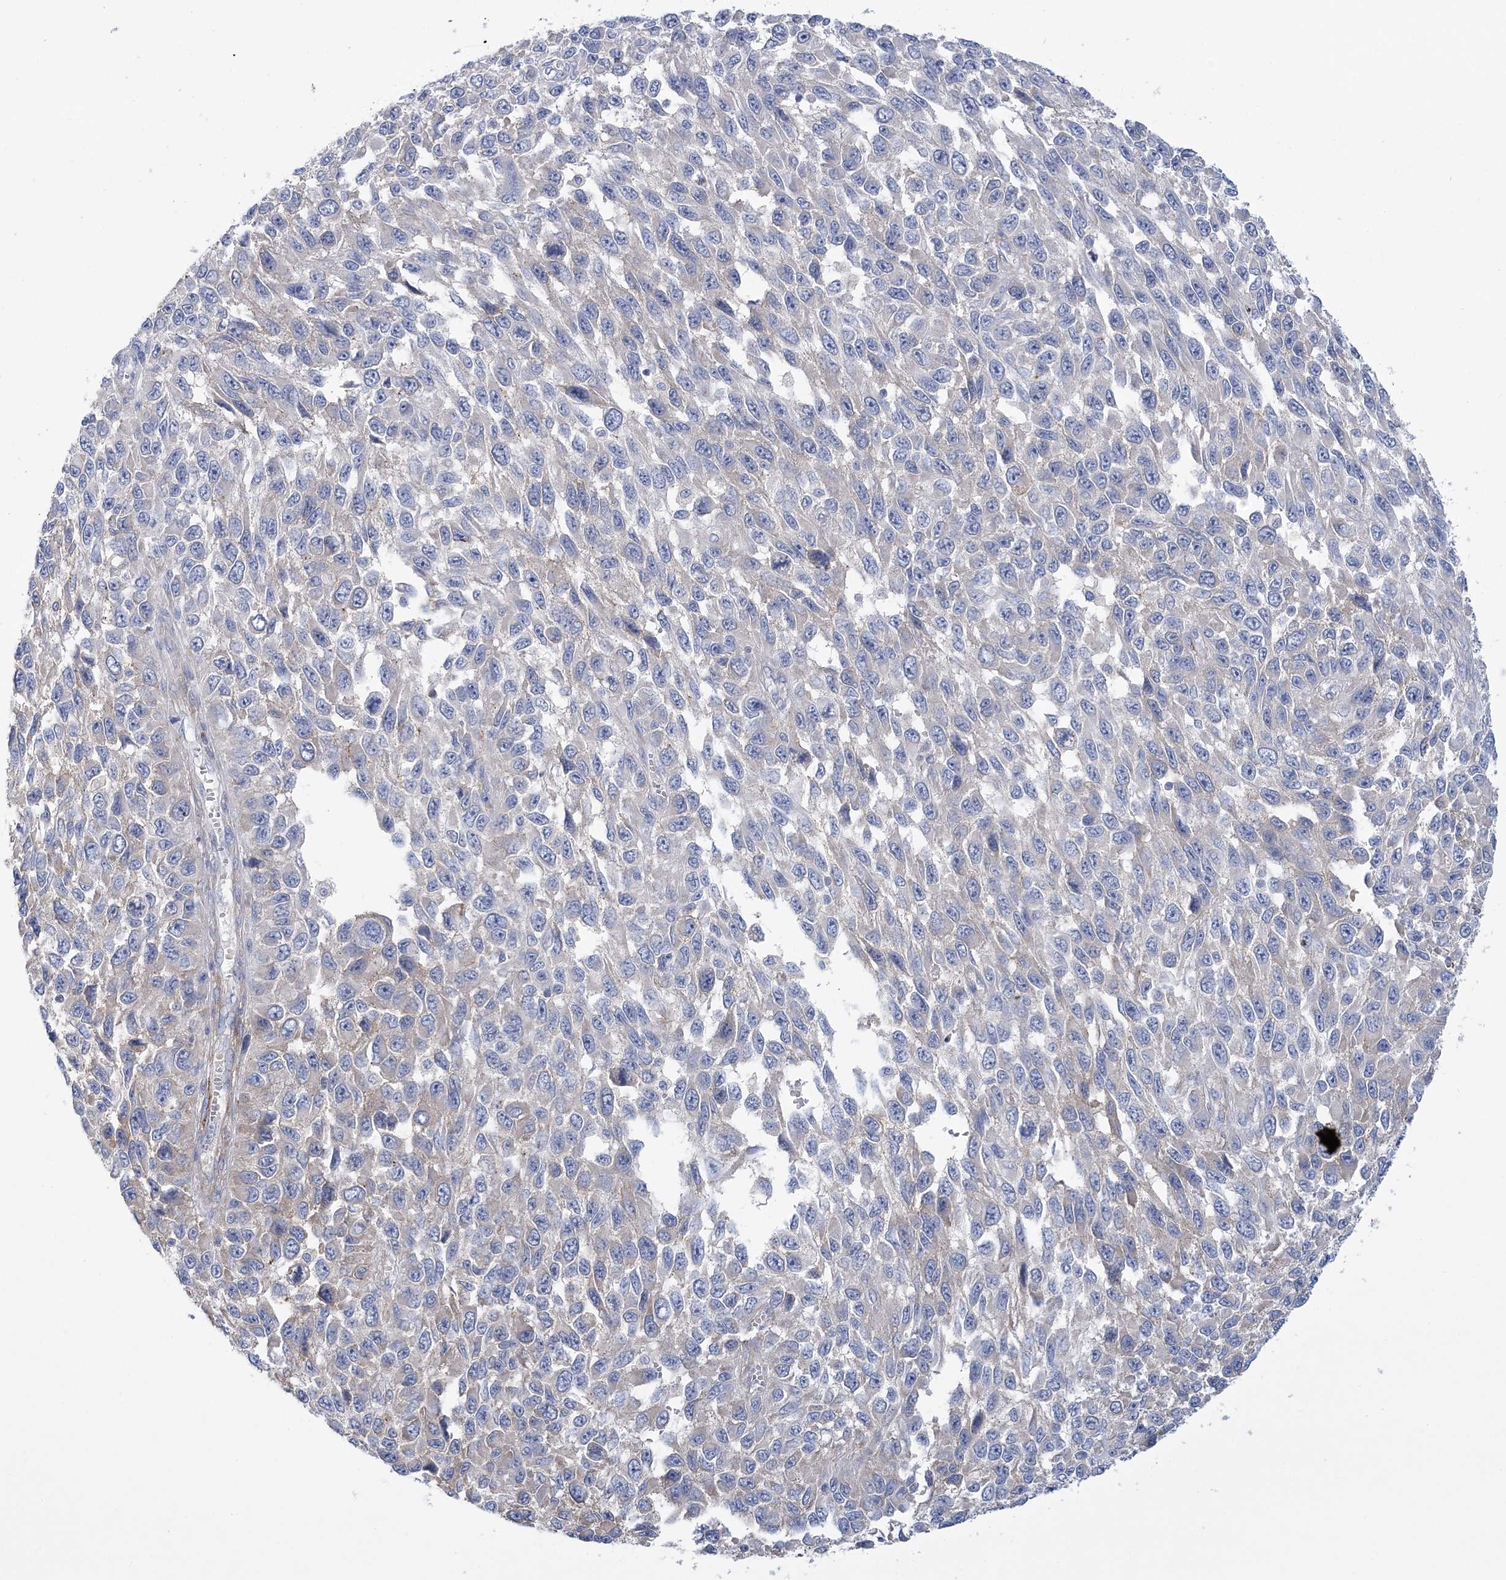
{"staining": {"intensity": "weak", "quantity": "<25%", "location": "cytoplasmic/membranous"}, "tissue": "melanoma", "cell_type": "Tumor cells", "image_type": "cancer", "snomed": [{"axis": "morphology", "description": "Malignant melanoma, NOS"}, {"axis": "topography", "description": "Skin"}], "caption": "IHC of human malignant melanoma shows no expression in tumor cells.", "gene": "ARSJ", "patient": {"sex": "female", "age": 96}}